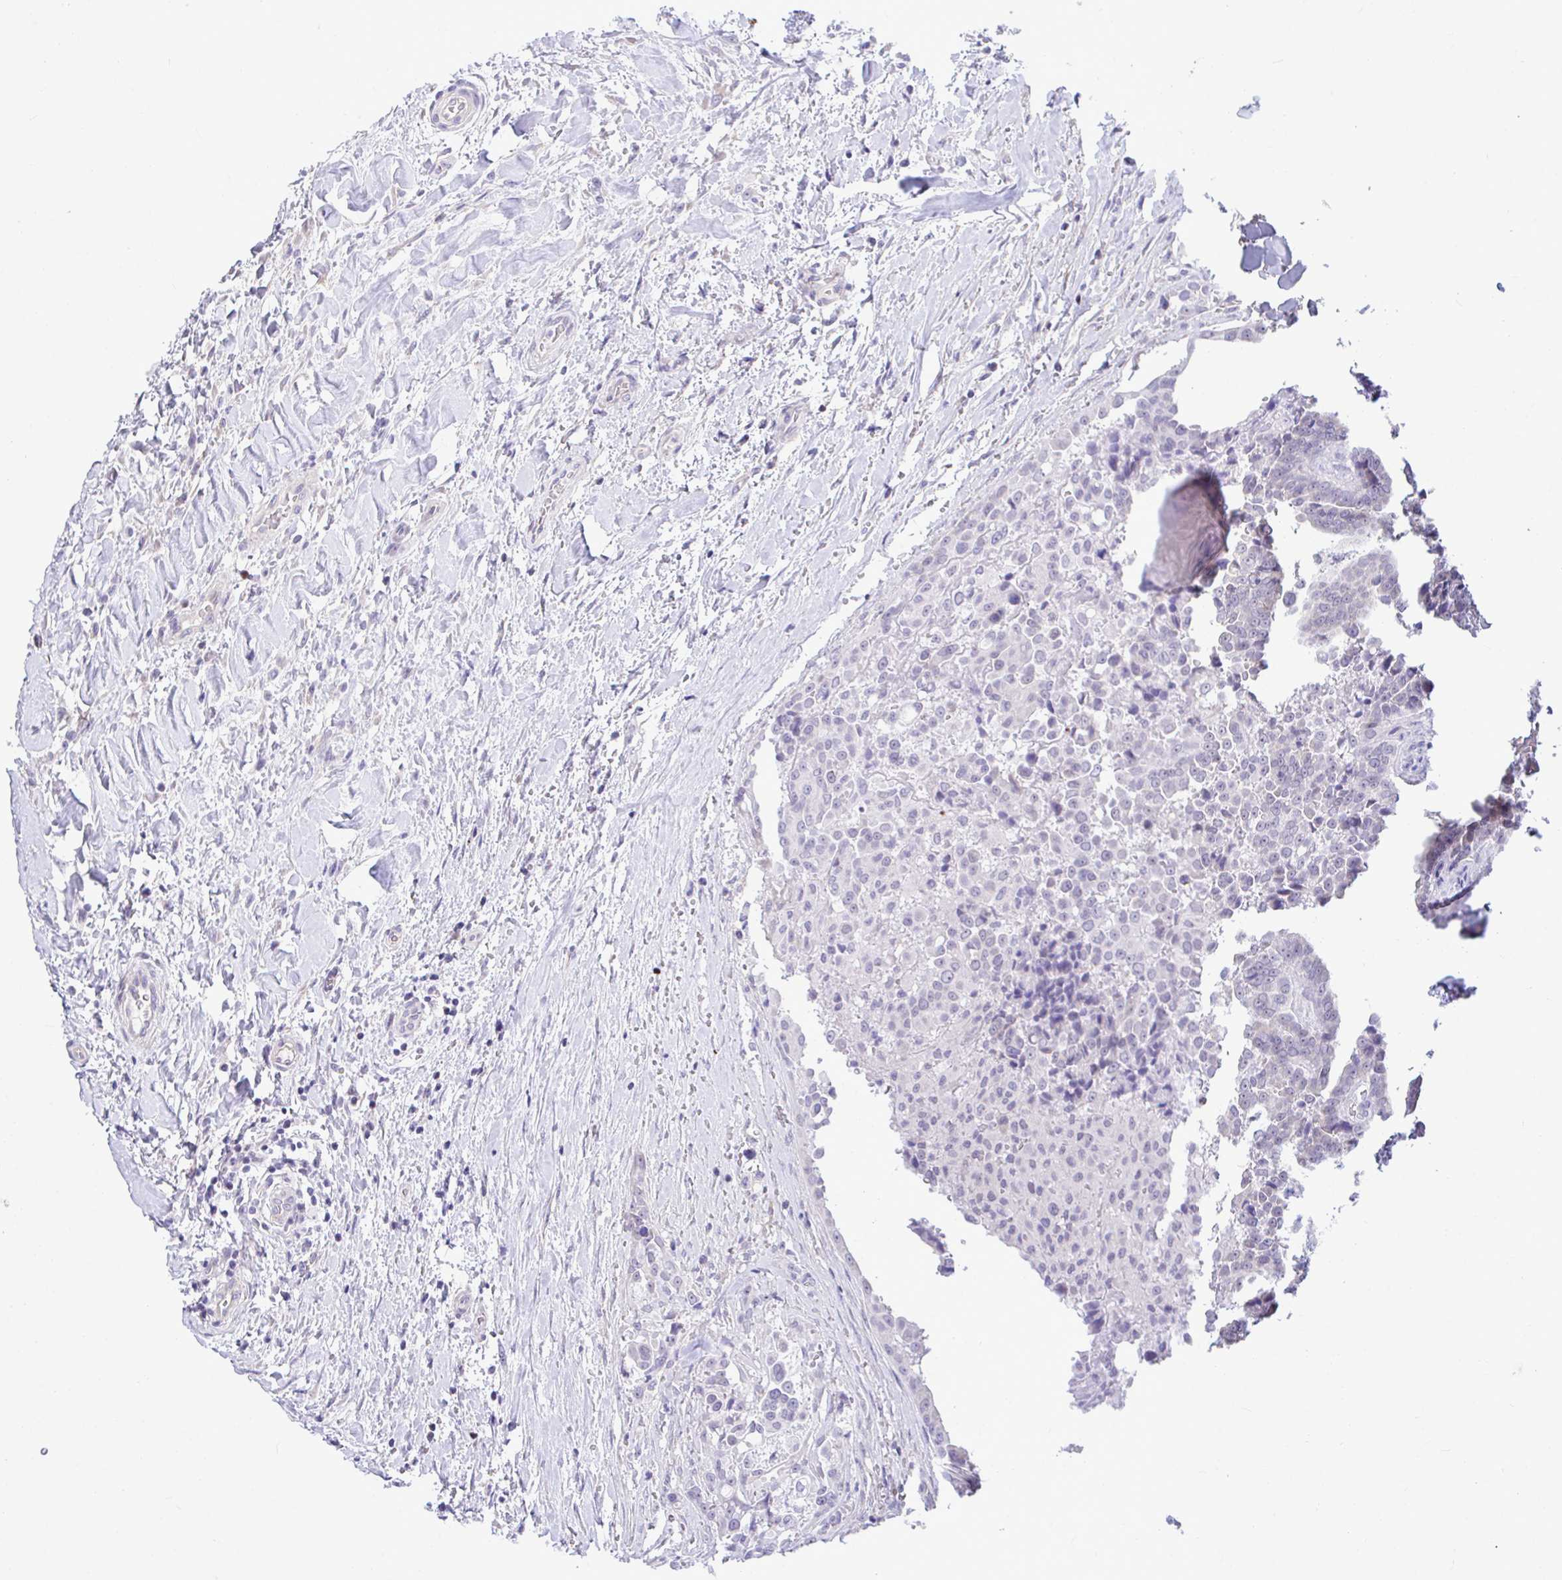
{"staining": {"intensity": "weak", "quantity": "<25%", "location": "nuclear"}, "tissue": "thyroid cancer", "cell_type": "Tumor cells", "image_type": "cancer", "snomed": [{"axis": "morphology", "description": "Papillary adenocarcinoma, NOS"}, {"axis": "topography", "description": "Thyroid gland"}], "caption": "Photomicrograph shows no protein staining in tumor cells of thyroid cancer (papillary adenocarcinoma) tissue. (DAB (3,3'-diaminobenzidine) IHC with hematoxylin counter stain).", "gene": "SLC25A51", "patient": {"sex": "male", "age": 61}}